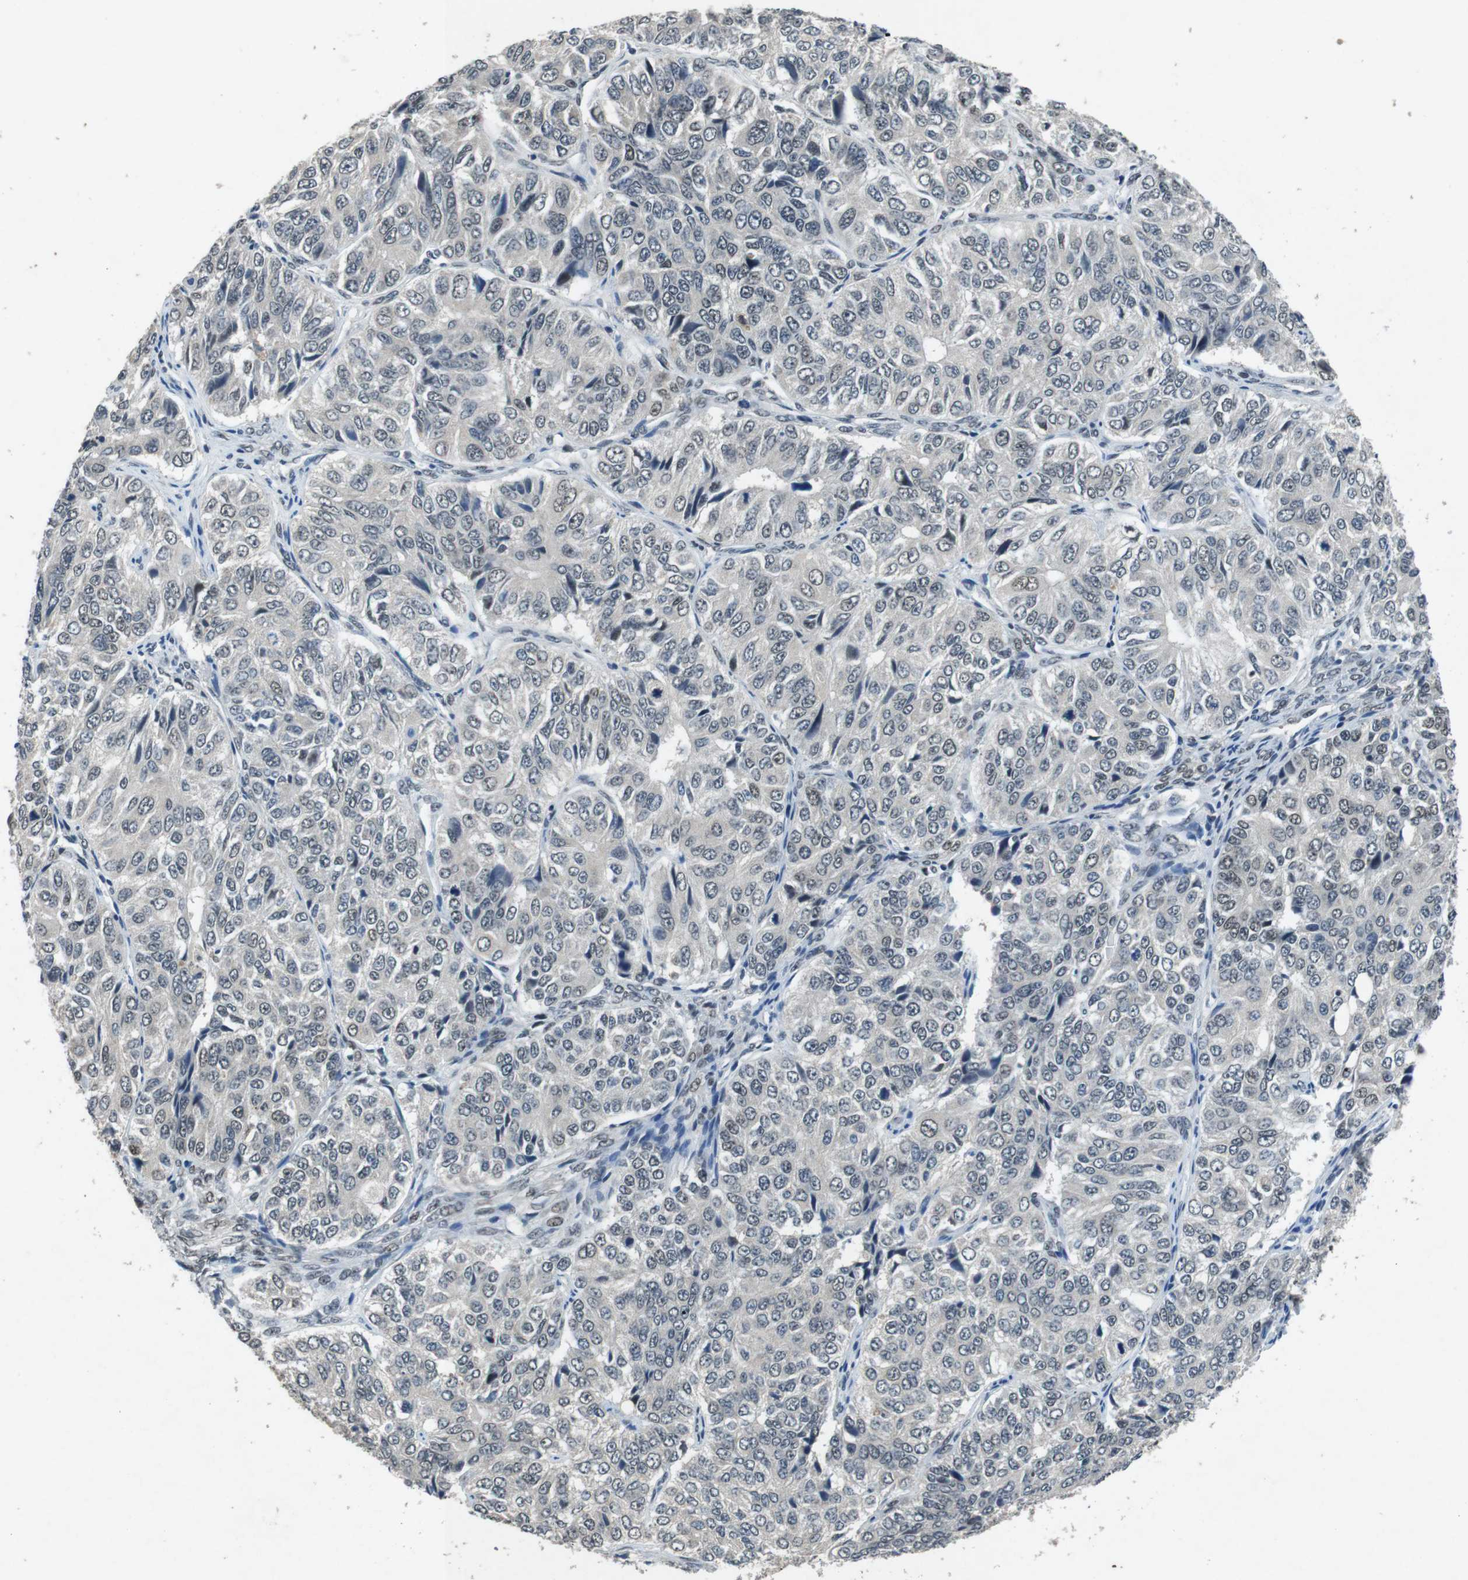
{"staining": {"intensity": "negative", "quantity": "none", "location": "none"}, "tissue": "ovarian cancer", "cell_type": "Tumor cells", "image_type": "cancer", "snomed": [{"axis": "morphology", "description": "Carcinoma, endometroid"}, {"axis": "topography", "description": "Ovary"}], "caption": "An immunohistochemistry histopathology image of ovarian cancer is shown. There is no staining in tumor cells of ovarian cancer. (DAB immunohistochemistry, high magnification).", "gene": "USP7", "patient": {"sex": "female", "age": 51}}